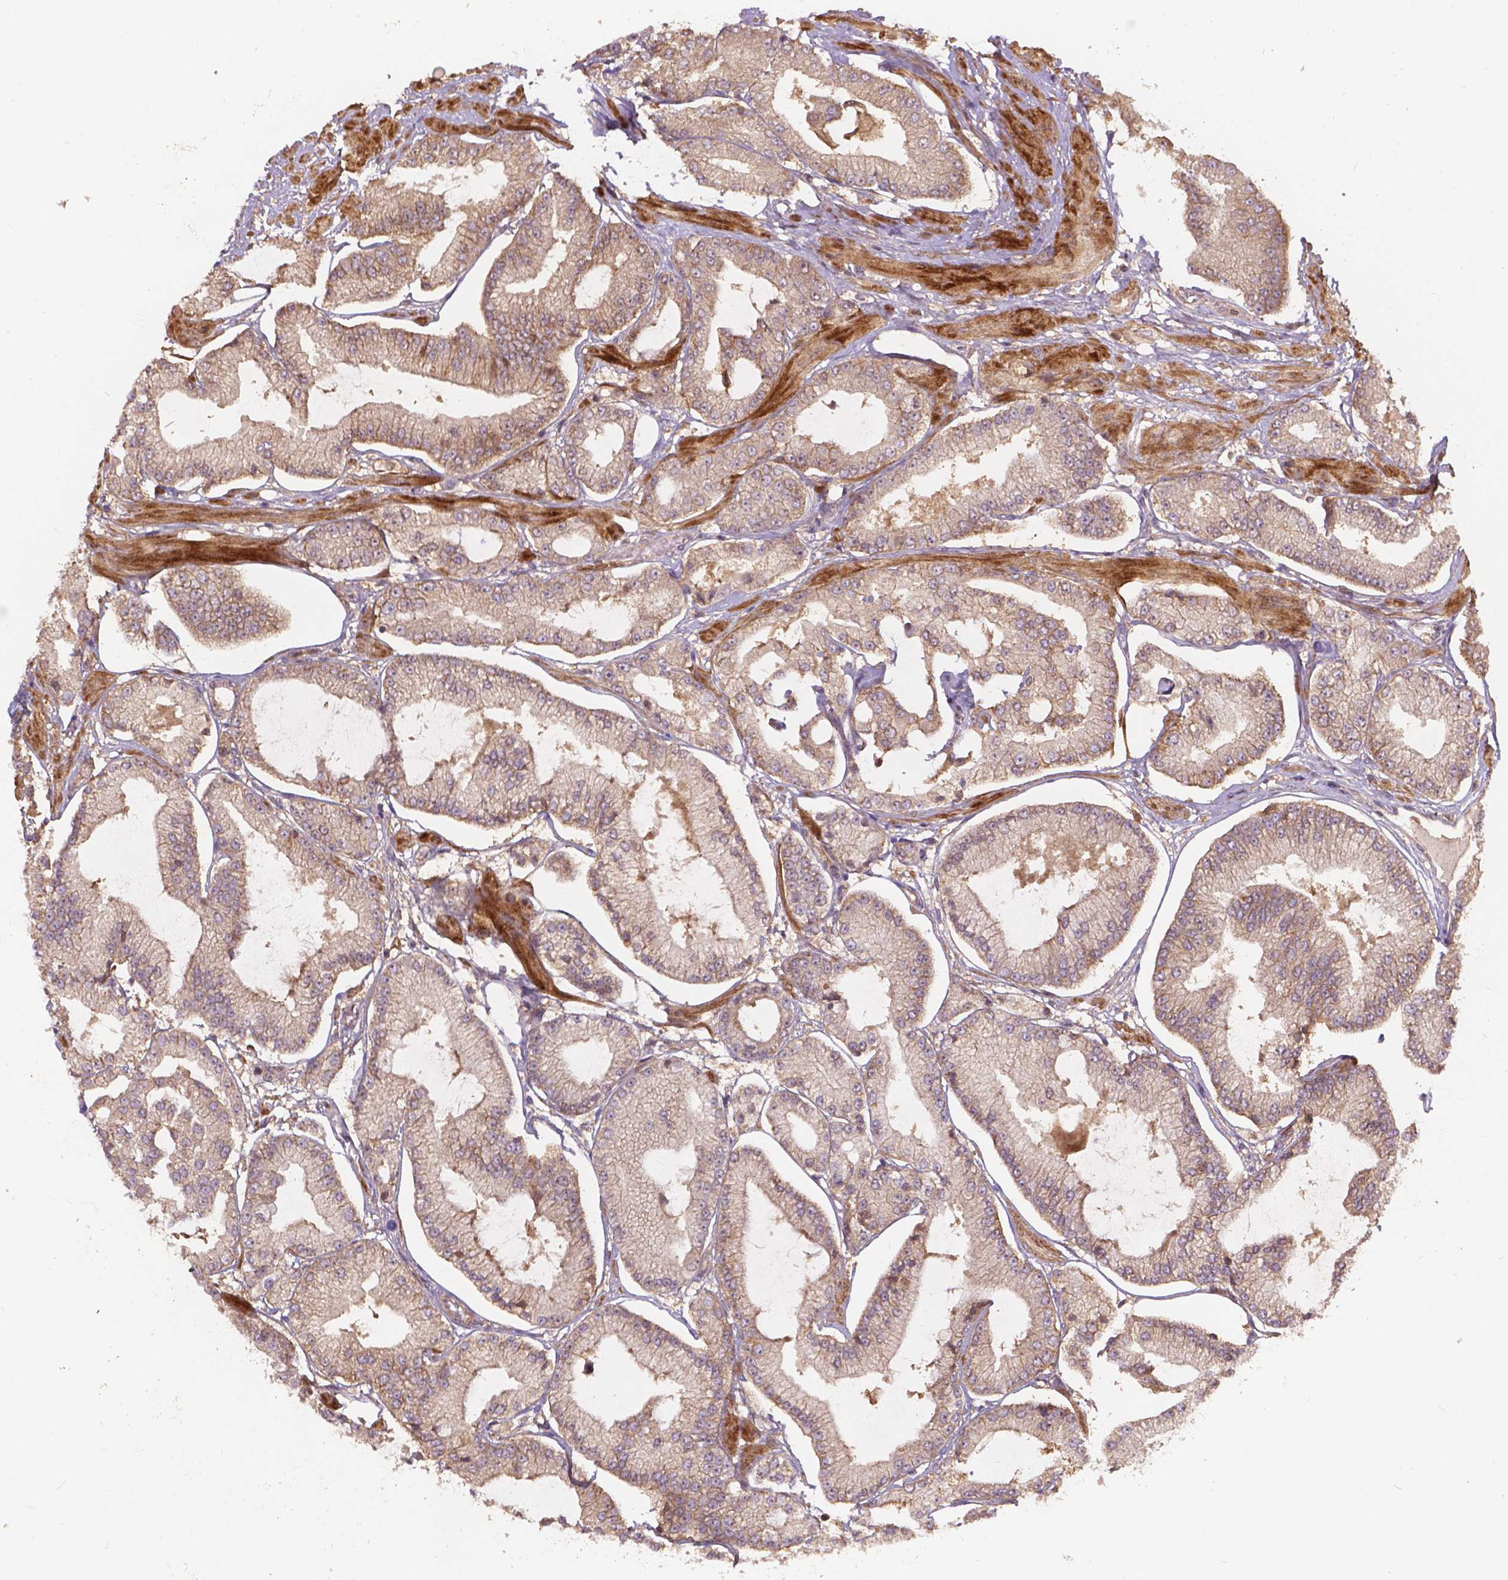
{"staining": {"intensity": "weak", "quantity": ">75%", "location": "cytoplasmic/membranous"}, "tissue": "prostate cancer", "cell_type": "Tumor cells", "image_type": "cancer", "snomed": [{"axis": "morphology", "description": "Adenocarcinoma, Low grade"}, {"axis": "topography", "description": "Prostate"}], "caption": "The image reveals a brown stain indicating the presence of a protein in the cytoplasmic/membranous of tumor cells in low-grade adenocarcinoma (prostate).", "gene": "XPR1", "patient": {"sex": "male", "age": 55}}